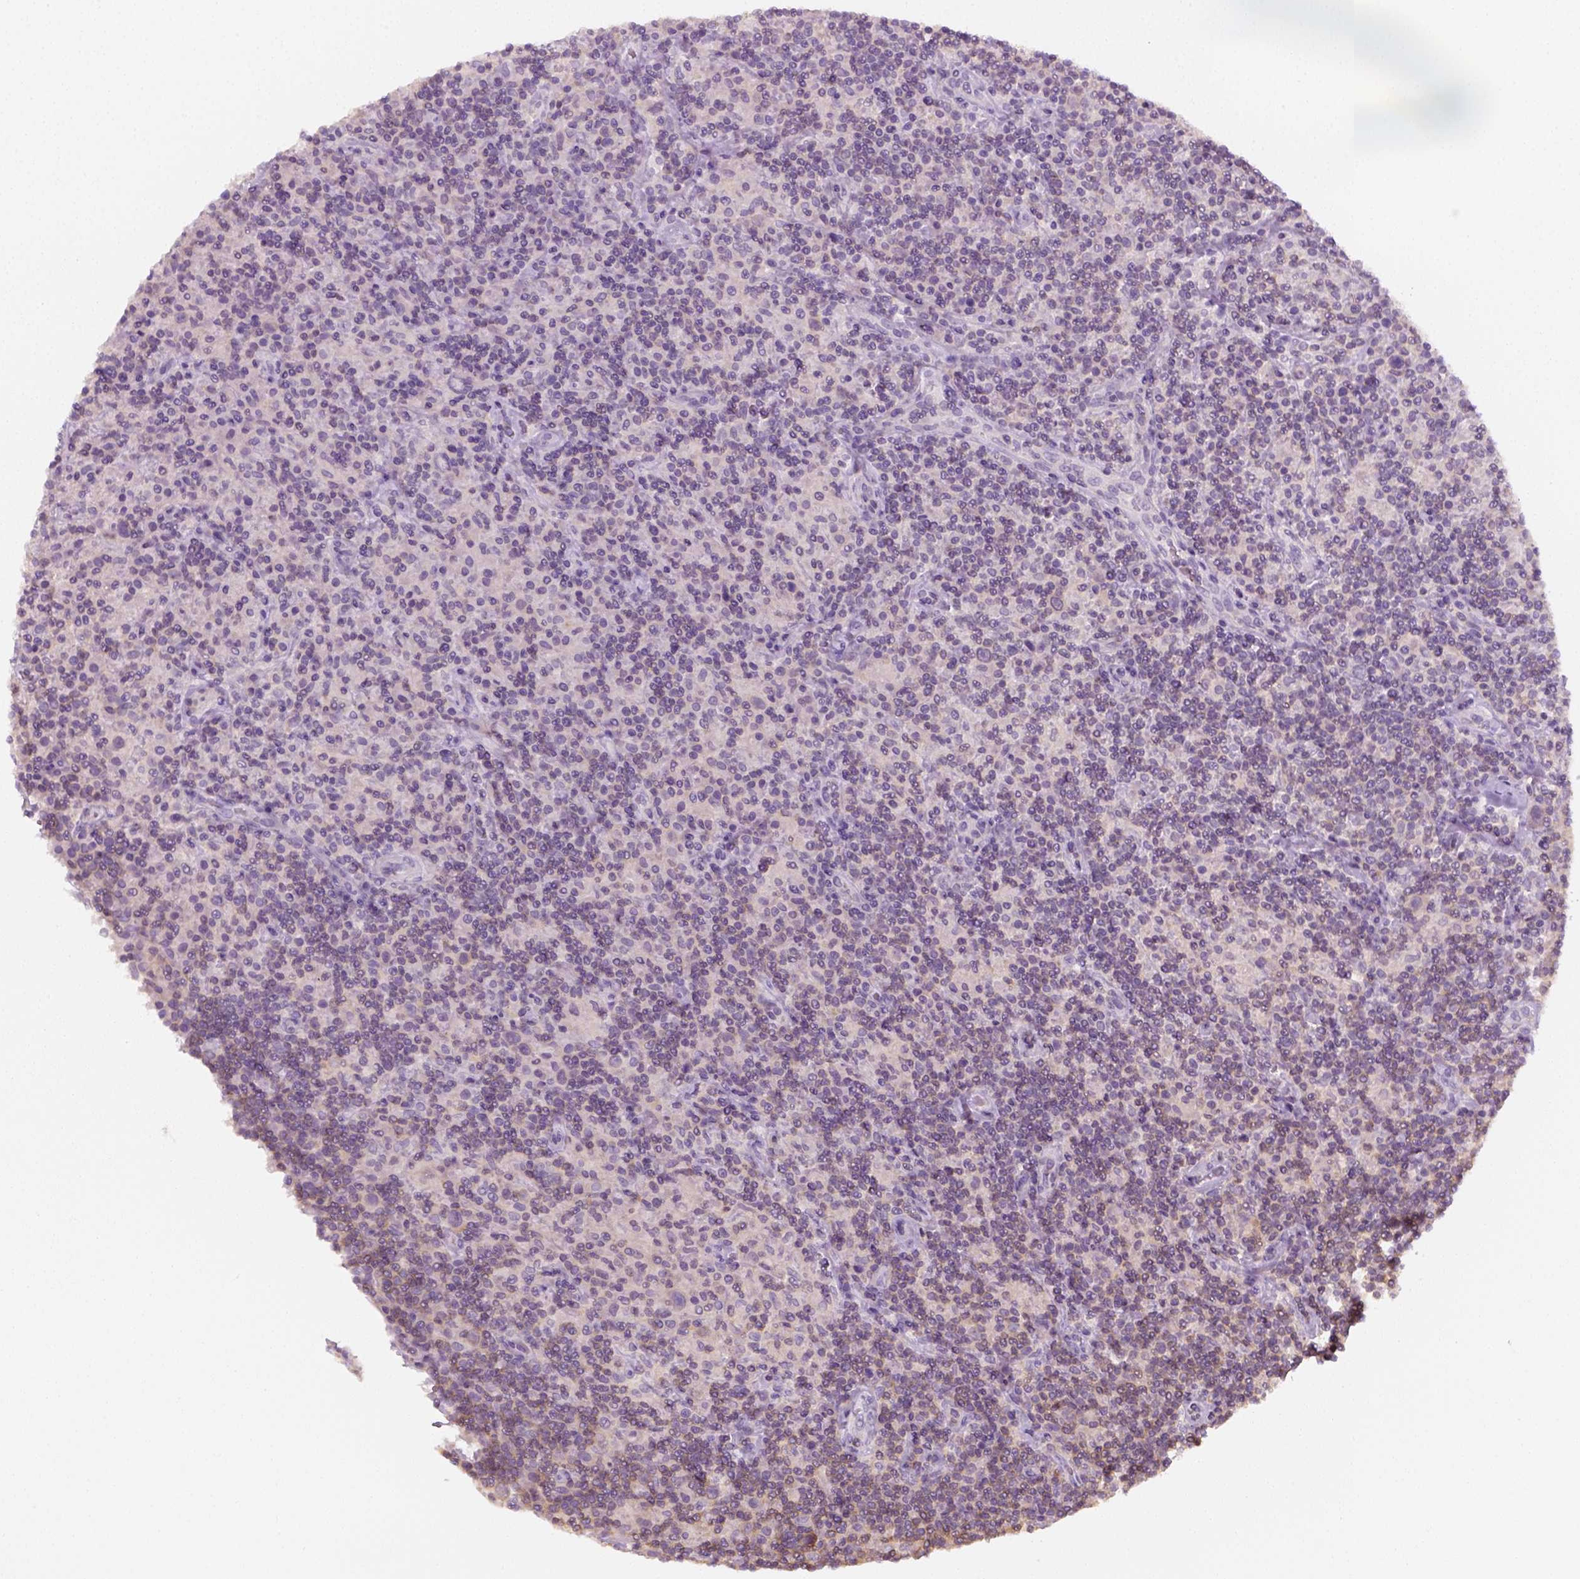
{"staining": {"intensity": "negative", "quantity": "none", "location": "none"}, "tissue": "lymphoma", "cell_type": "Tumor cells", "image_type": "cancer", "snomed": [{"axis": "morphology", "description": "Hodgkin's disease, NOS"}, {"axis": "topography", "description": "Lymph node"}], "caption": "There is no significant expression in tumor cells of lymphoma.", "gene": "EPHB1", "patient": {"sex": "male", "age": 70}}